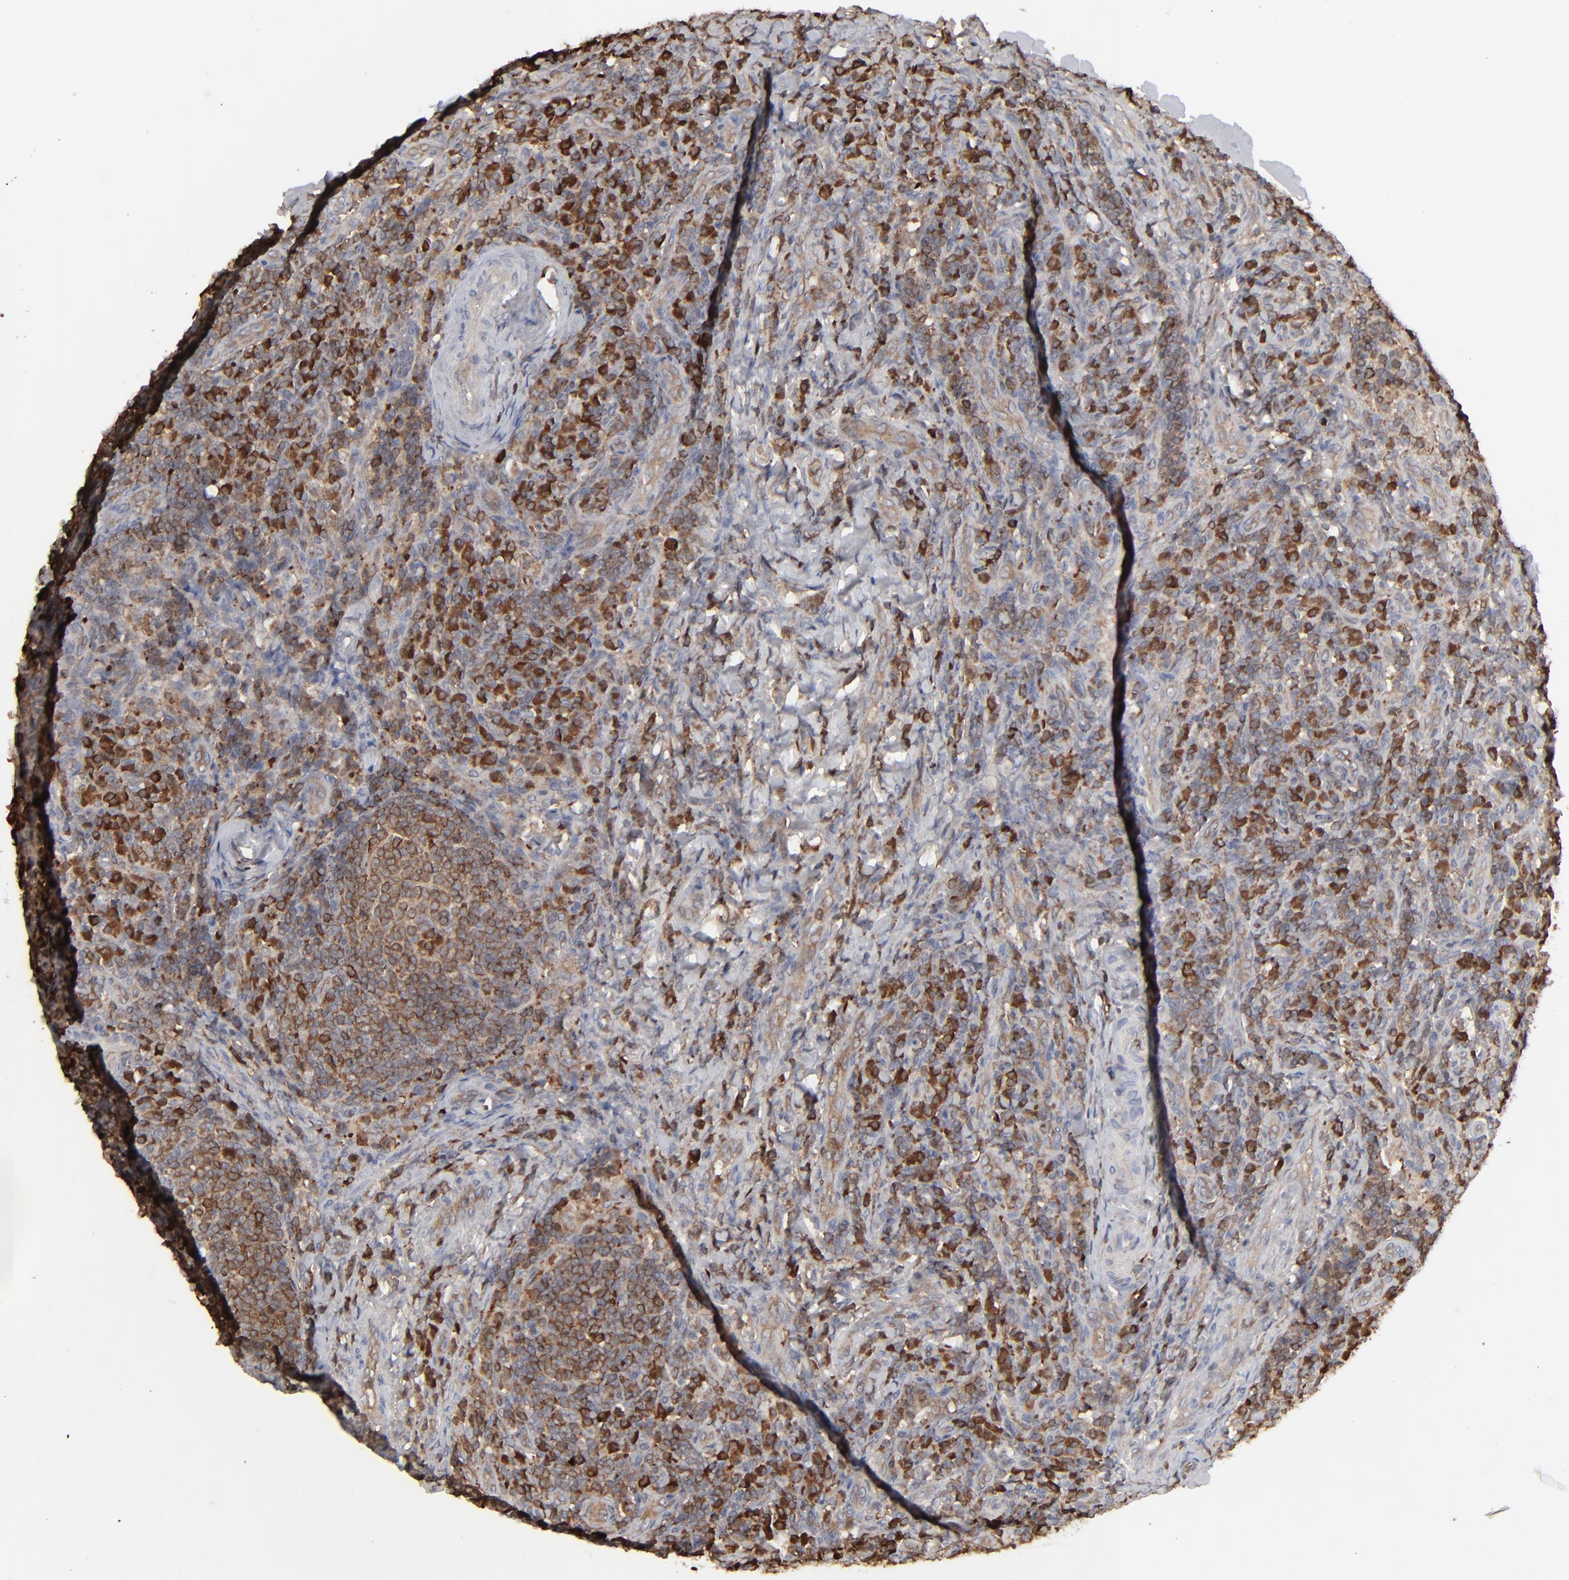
{"staining": {"intensity": "strong", "quantity": "25%-75%", "location": "cytoplasmic/membranous"}, "tissue": "lymph node", "cell_type": "Germinal center cells", "image_type": "normal", "snomed": [{"axis": "morphology", "description": "Normal tissue, NOS"}, {"axis": "morphology", "description": "Inflammation, NOS"}, {"axis": "topography", "description": "Lymph node"}], "caption": "This photomicrograph reveals immunohistochemistry staining of normal lymph node, with high strong cytoplasmic/membranous staining in about 25%-75% of germinal center cells.", "gene": "NME1", "patient": {"sex": "male", "age": 46}}